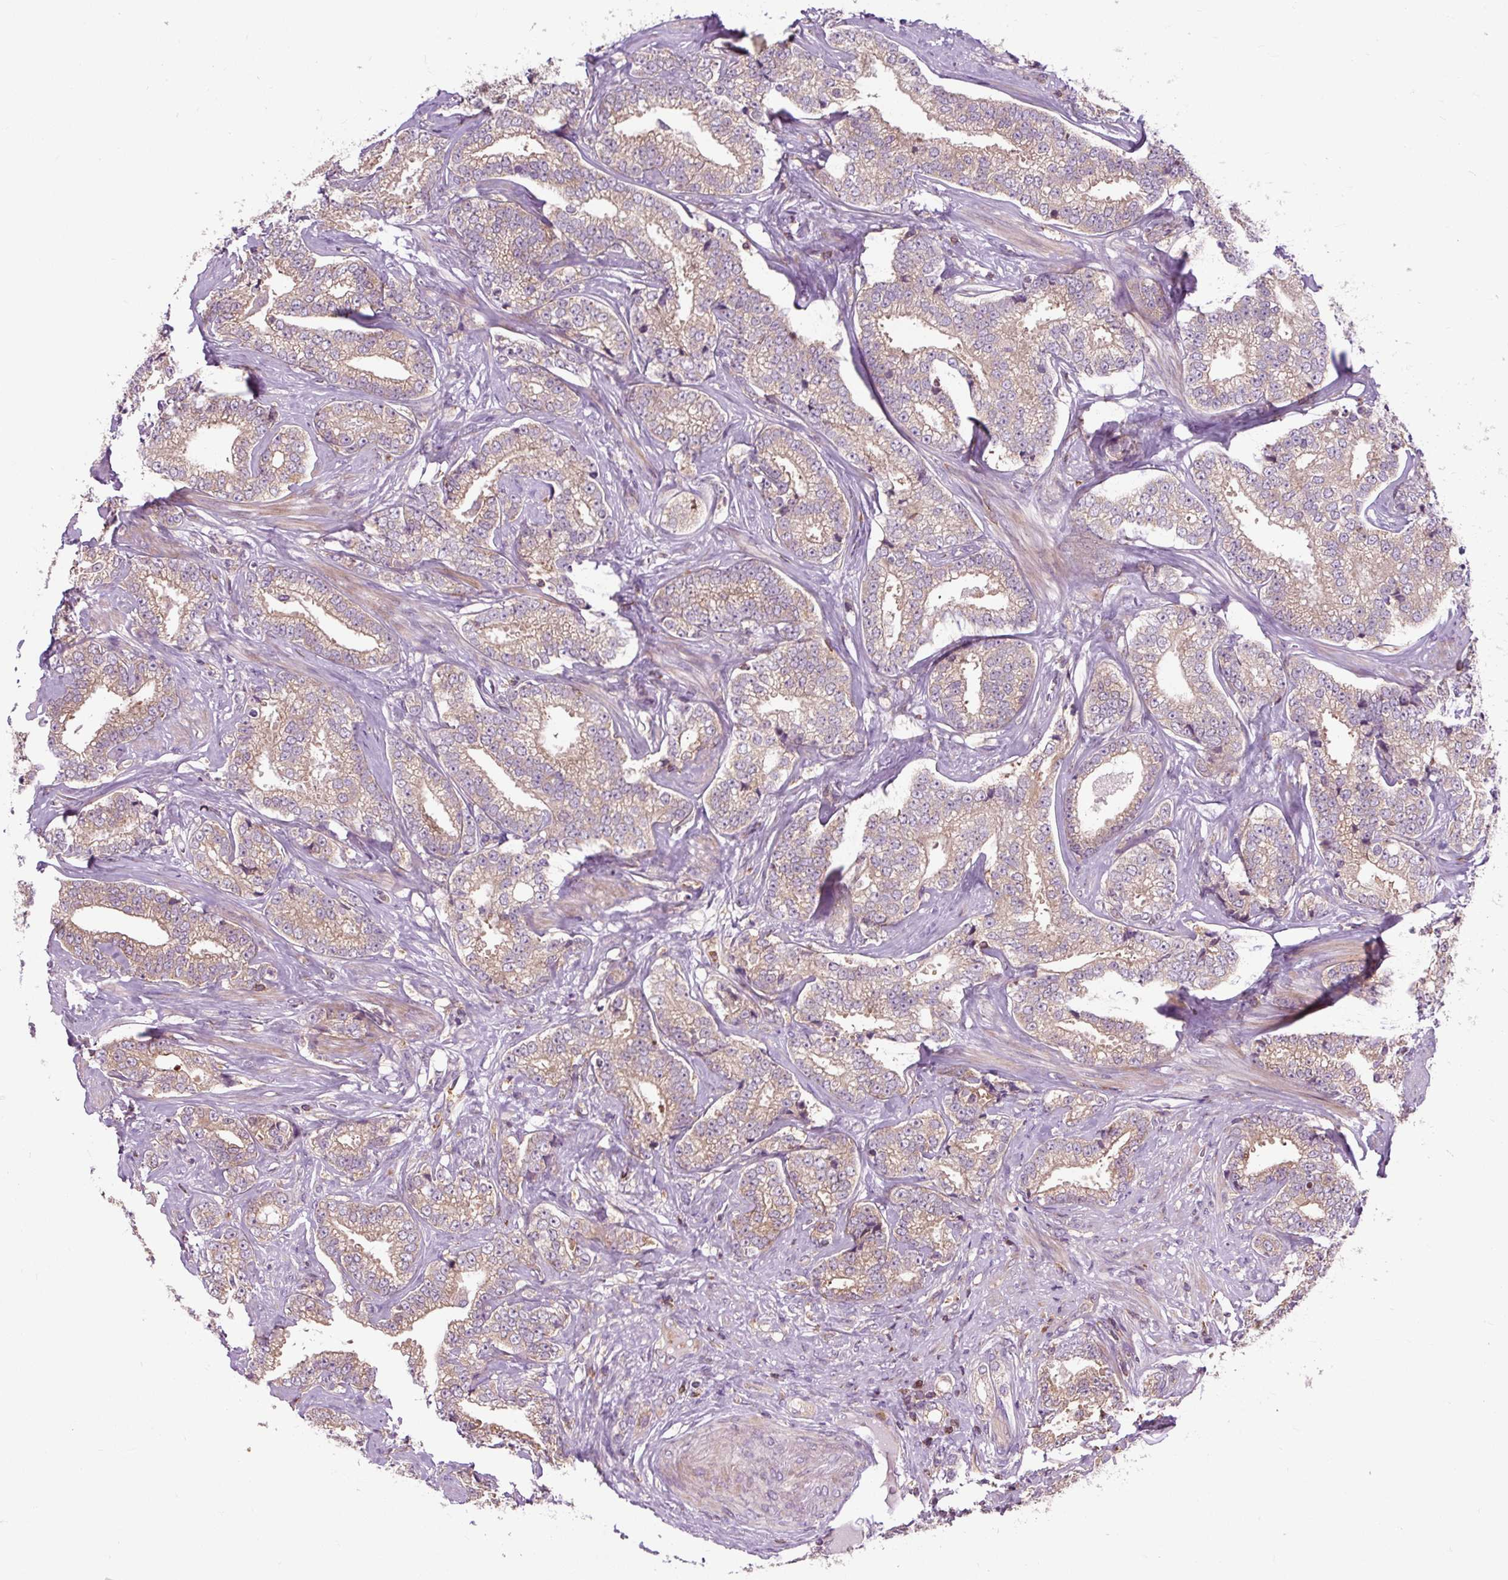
{"staining": {"intensity": "weak", "quantity": ">75%", "location": "cytoplasmic/membranous"}, "tissue": "prostate cancer", "cell_type": "Tumor cells", "image_type": "cancer", "snomed": [{"axis": "morphology", "description": "Adenocarcinoma, Low grade"}, {"axis": "topography", "description": "Prostate"}], "caption": "Human prostate cancer (low-grade adenocarcinoma) stained with a protein marker shows weak staining in tumor cells.", "gene": "CISD3", "patient": {"sex": "male", "age": 63}}